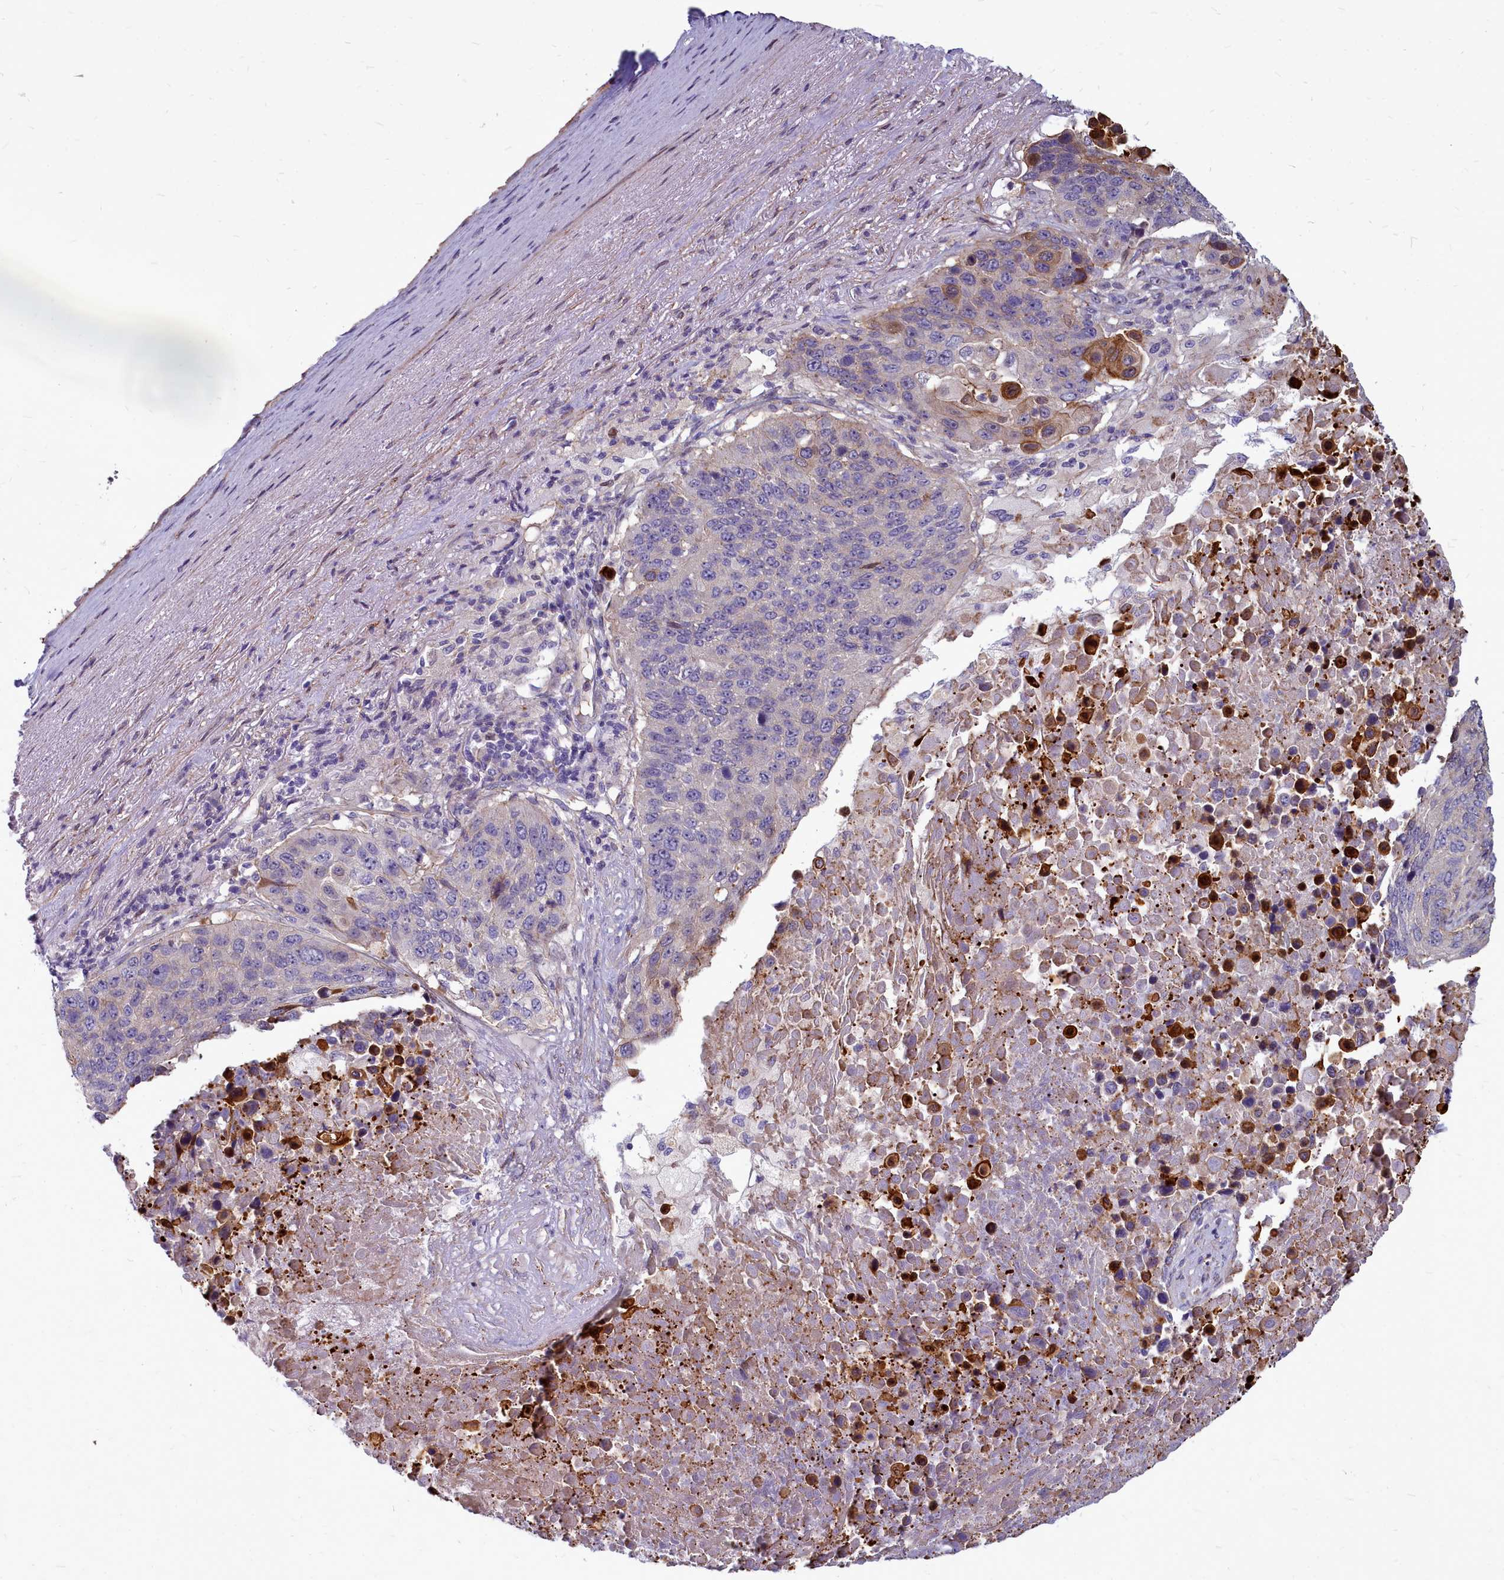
{"staining": {"intensity": "moderate", "quantity": "<25%", "location": "cytoplasmic/membranous"}, "tissue": "lung cancer", "cell_type": "Tumor cells", "image_type": "cancer", "snomed": [{"axis": "morphology", "description": "Normal tissue, NOS"}, {"axis": "morphology", "description": "Squamous cell carcinoma, NOS"}, {"axis": "topography", "description": "Lymph node"}, {"axis": "topography", "description": "Lung"}], "caption": "A histopathology image of squamous cell carcinoma (lung) stained for a protein reveals moderate cytoplasmic/membranous brown staining in tumor cells.", "gene": "TTC5", "patient": {"sex": "male", "age": 66}}